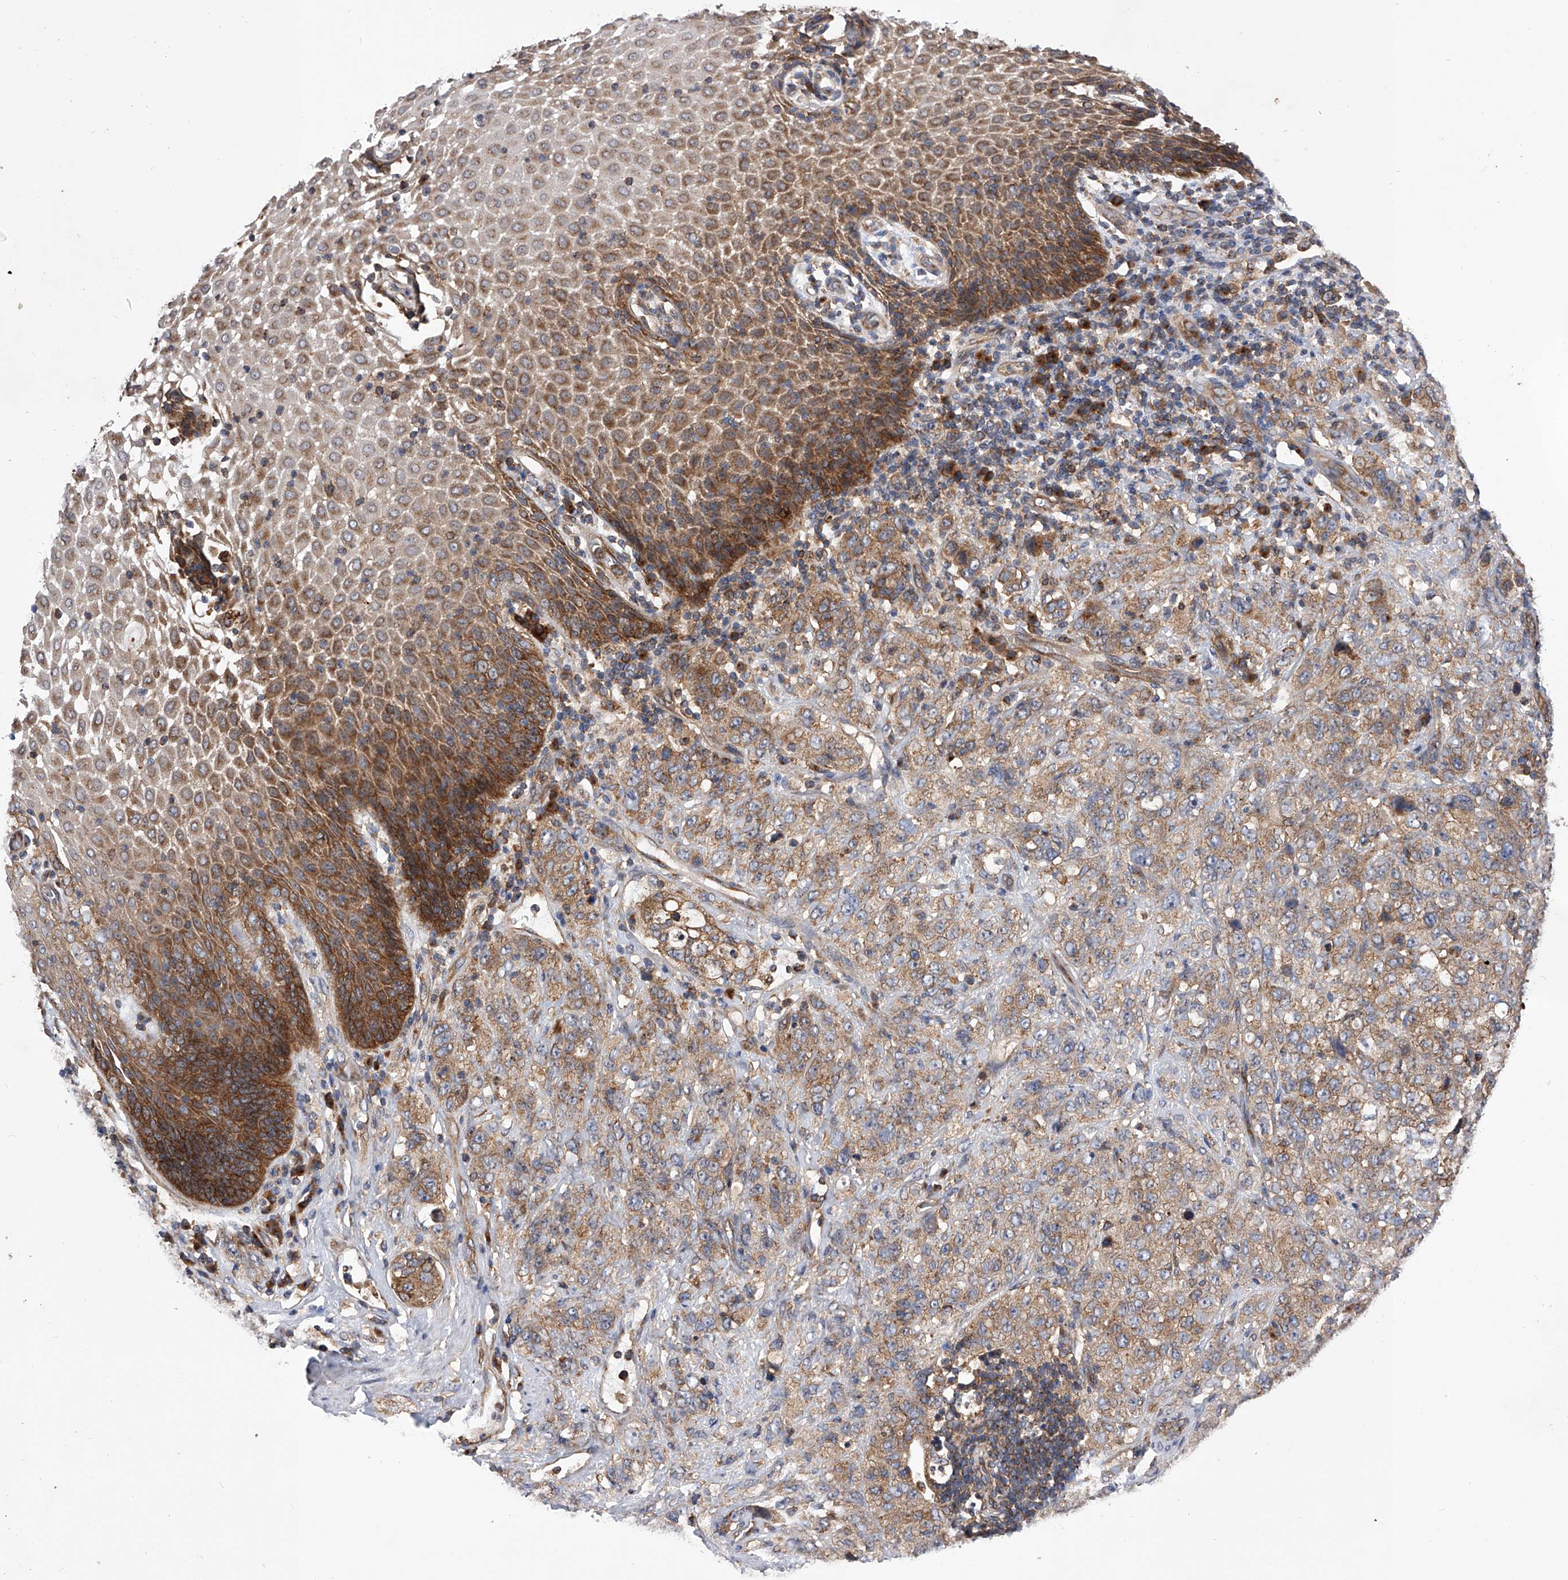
{"staining": {"intensity": "moderate", "quantity": ">75%", "location": "cytoplasmic/membranous"}, "tissue": "stomach cancer", "cell_type": "Tumor cells", "image_type": "cancer", "snomed": [{"axis": "morphology", "description": "Adenocarcinoma, NOS"}, {"axis": "topography", "description": "Stomach"}], "caption": "Stomach cancer stained with a protein marker demonstrates moderate staining in tumor cells.", "gene": "CFAP410", "patient": {"sex": "male", "age": 48}}